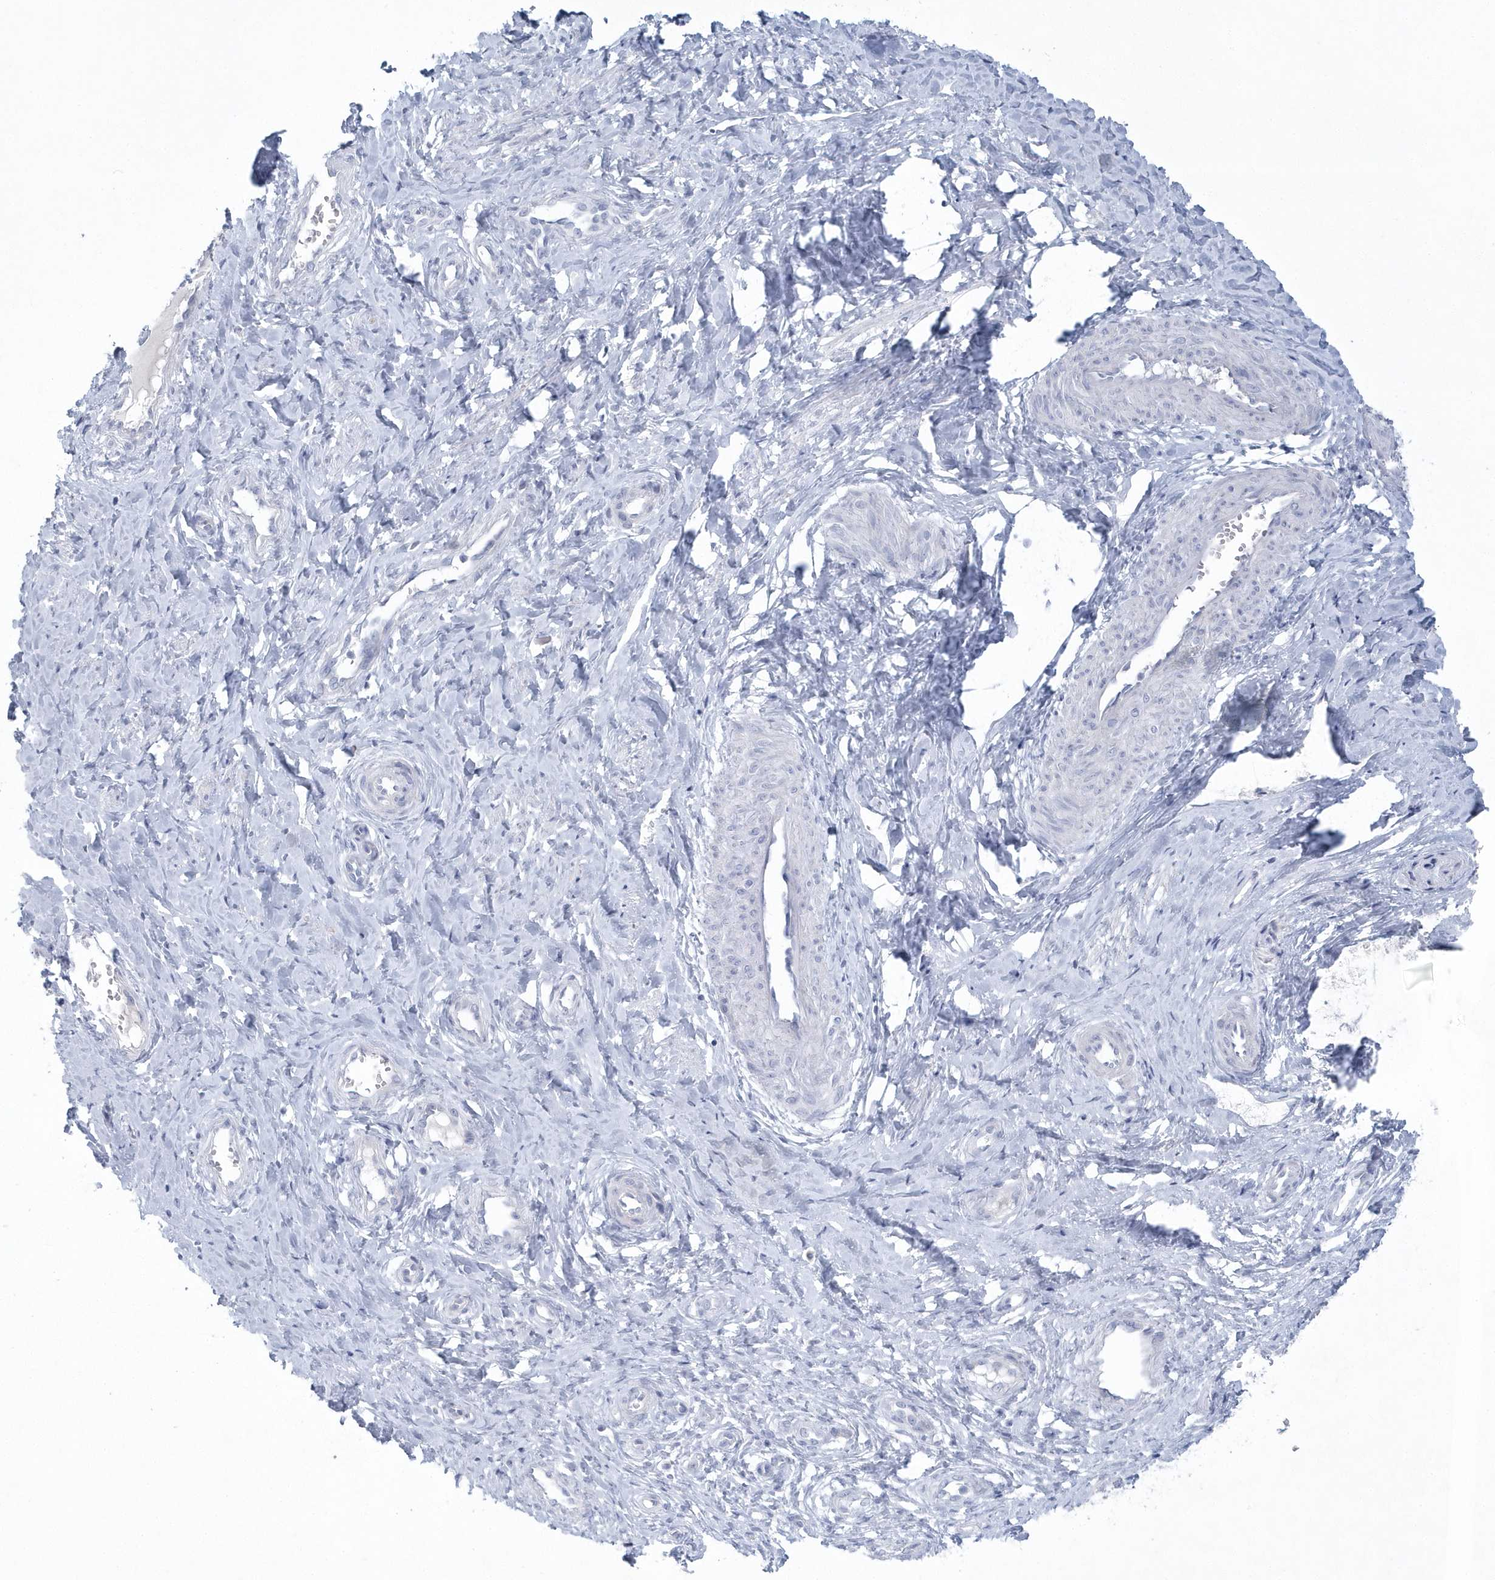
{"staining": {"intensity": "negative", "quantity": "none", "location": "none"}, "tissue": "cervix", "cell_type": "Glandular cells", "image_type": "normal", "snomed": [{"axis": "morphology", "description": "Normal tissue, NOS"}, {"axis": "topography", "description": "Cervix"}], "caption": "Immunohistochemistry histopathology image of normal cervix stained for a protein (brown), which reveals no expression in glandular cells. (DAB immunohistochemistry (IHC), high magnification).", "gene": "NIPAL1", "patient": {"sex": "female", "age": 36}}